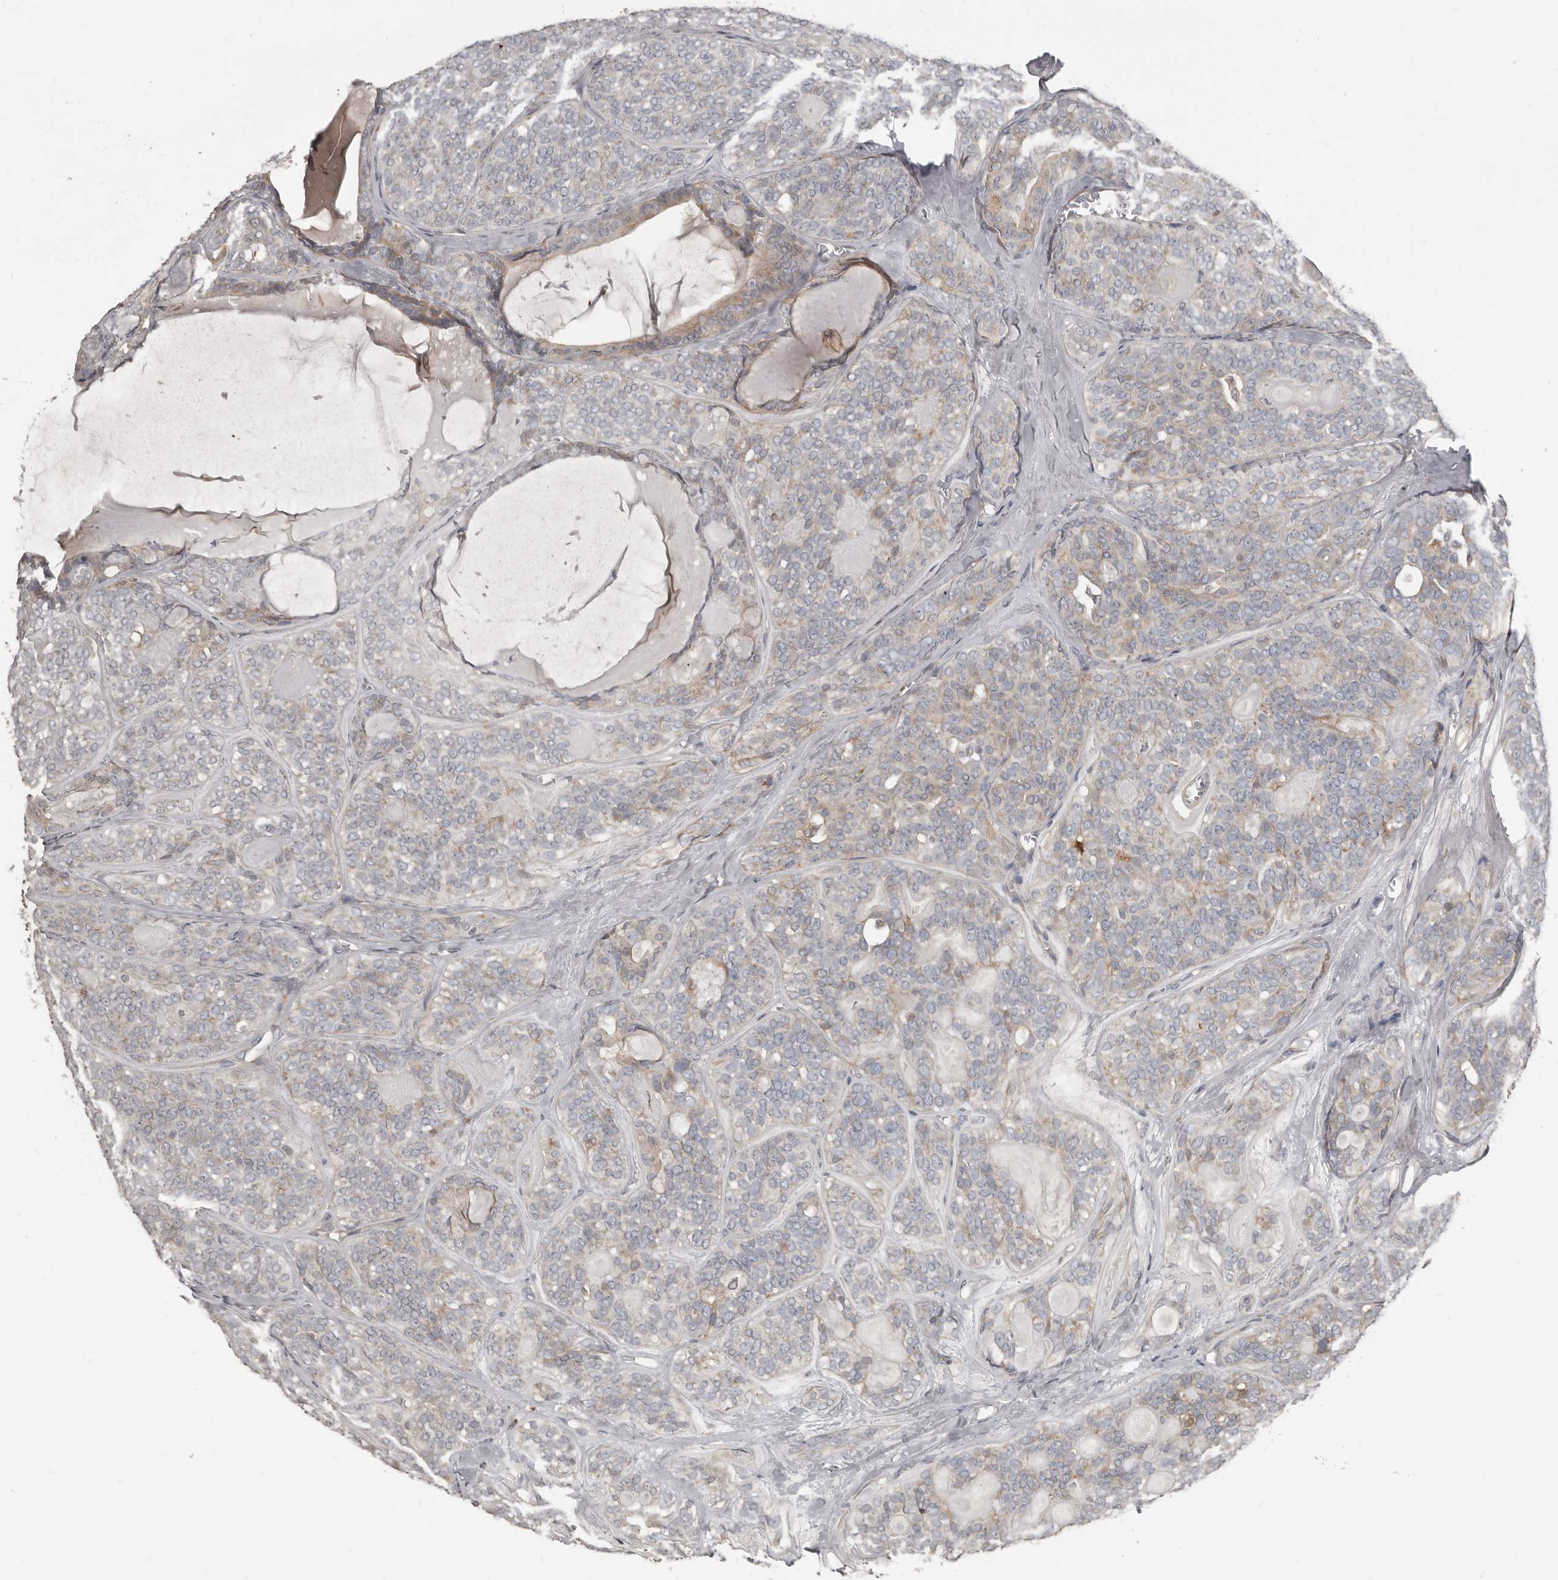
{"staining": {"intensity": "weak", "quantity": "25%-75%", "location": "cytoplasmic/membranous"}, "tissue": "head and neck cancer", "cell_type": "Tumor cells", "image_type": "cancer", "snomed": [{"axis": "morphology", "description": "Adenocarcinoma, NOS"}, {"axis": "topography", "description": "Head-Neck"}], "caption": "Tumor cells exhibit low levels of weak cytoplasmic/membranous staining in approximately 25%-75% of cells in head and neck cancer (adenocarcinoma).", "gene": "KCNJ8", "patient": {"sex": "male", "age": 66}}